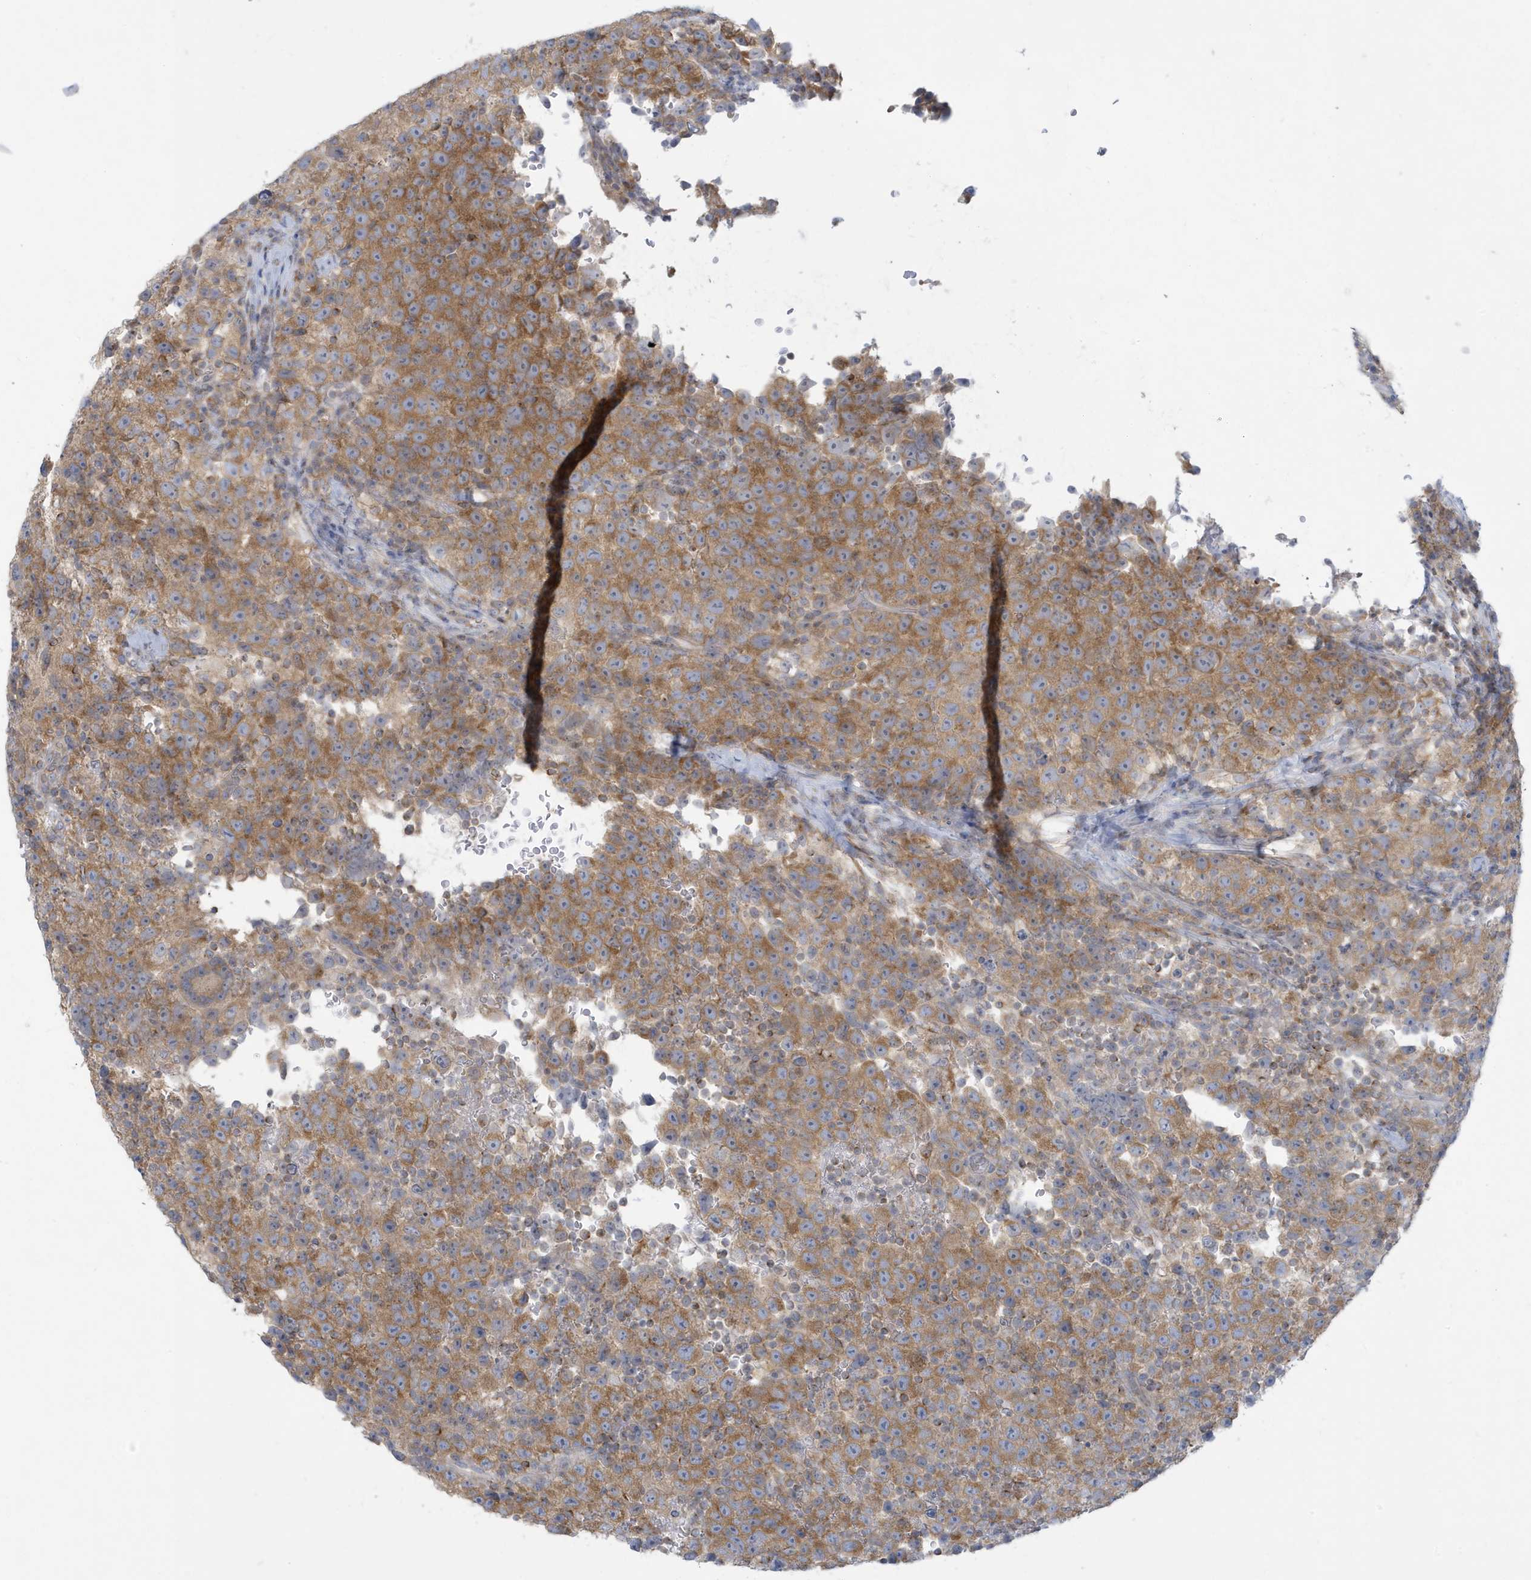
{"staining": {"intensity": "moderate", "quantity": ">75%", "location": "cytoplasmic/membranous"}, "tissue": "testis cancer", "cell_type": "Tumor cells", "image_type": "cancer", "snomed": [{"axis": "morphology", "description": "Seminoma, NOS"}, {"axis": "topography", "description": "Testis"}], "caption": "A high-resolution photomicrograph shows immunohistochemistry staining of testis cancer, which reveals moderate cytoplasmic/membranous positivity in approximately >75% of tumor cells.", "gene": "SLAMF9", "patient": {"sex": "male", "age": 22}}